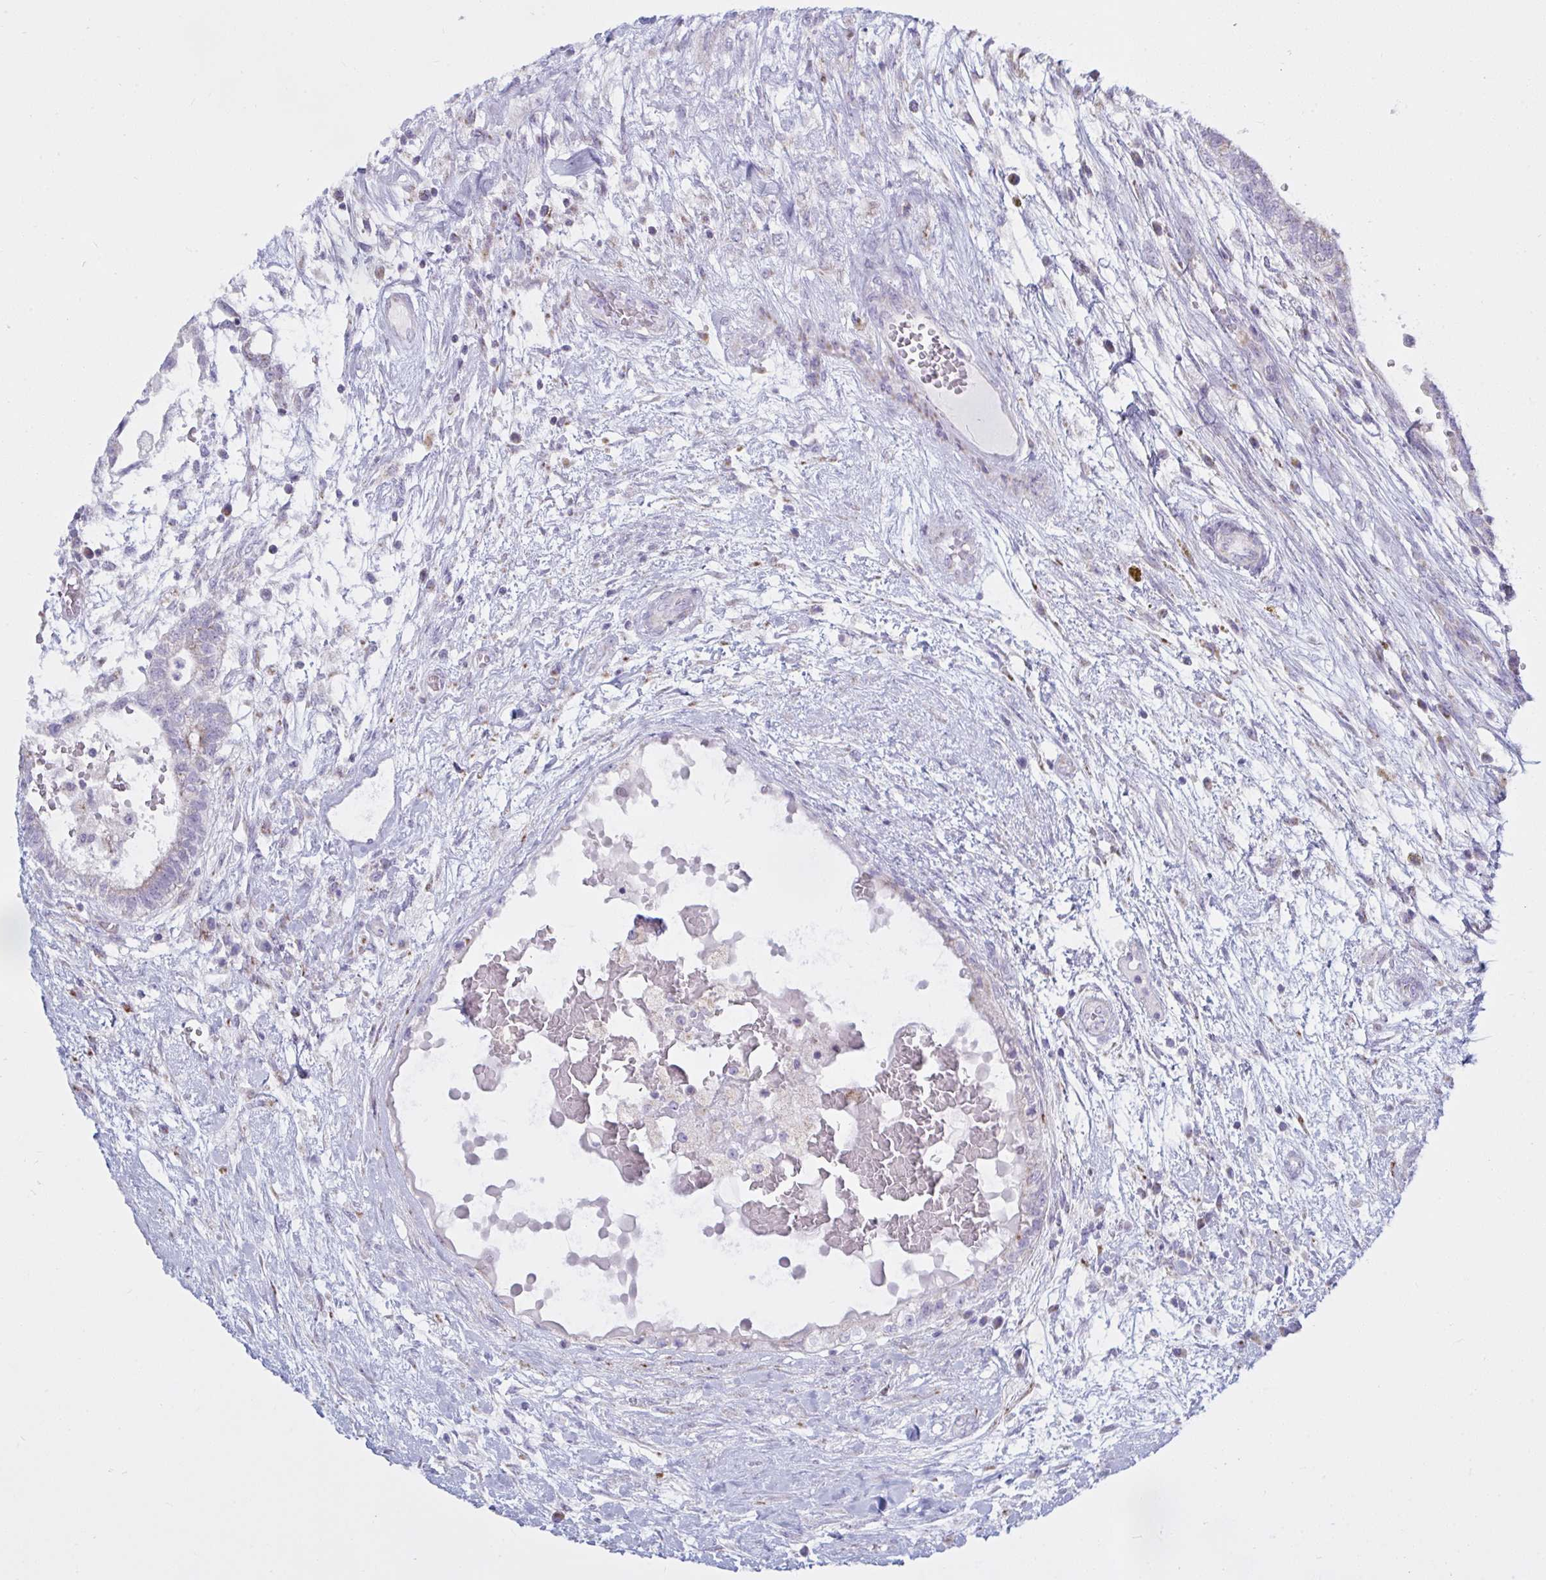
{"staining": {"intensity": "negative", "quantity": "none", "location": "none"}, "tissue": "testis cancer", "cell_type": "Tumor cells", "image_type": "cancer", "snomed": [{"axis": "morphology", "description": "Normal tissue, NOS"}, {"axis": "morphology", "description": "Carcinoma, Embryonal, NOS"}, {"axis": "topography", "description": "Testis"}], "caption": "The photomicrograph exhibits no staining of tumor cells in embryonal carcinoma (testis).", "gene": "ATG9A", "patient": {"sex": "male", "age": 32}}